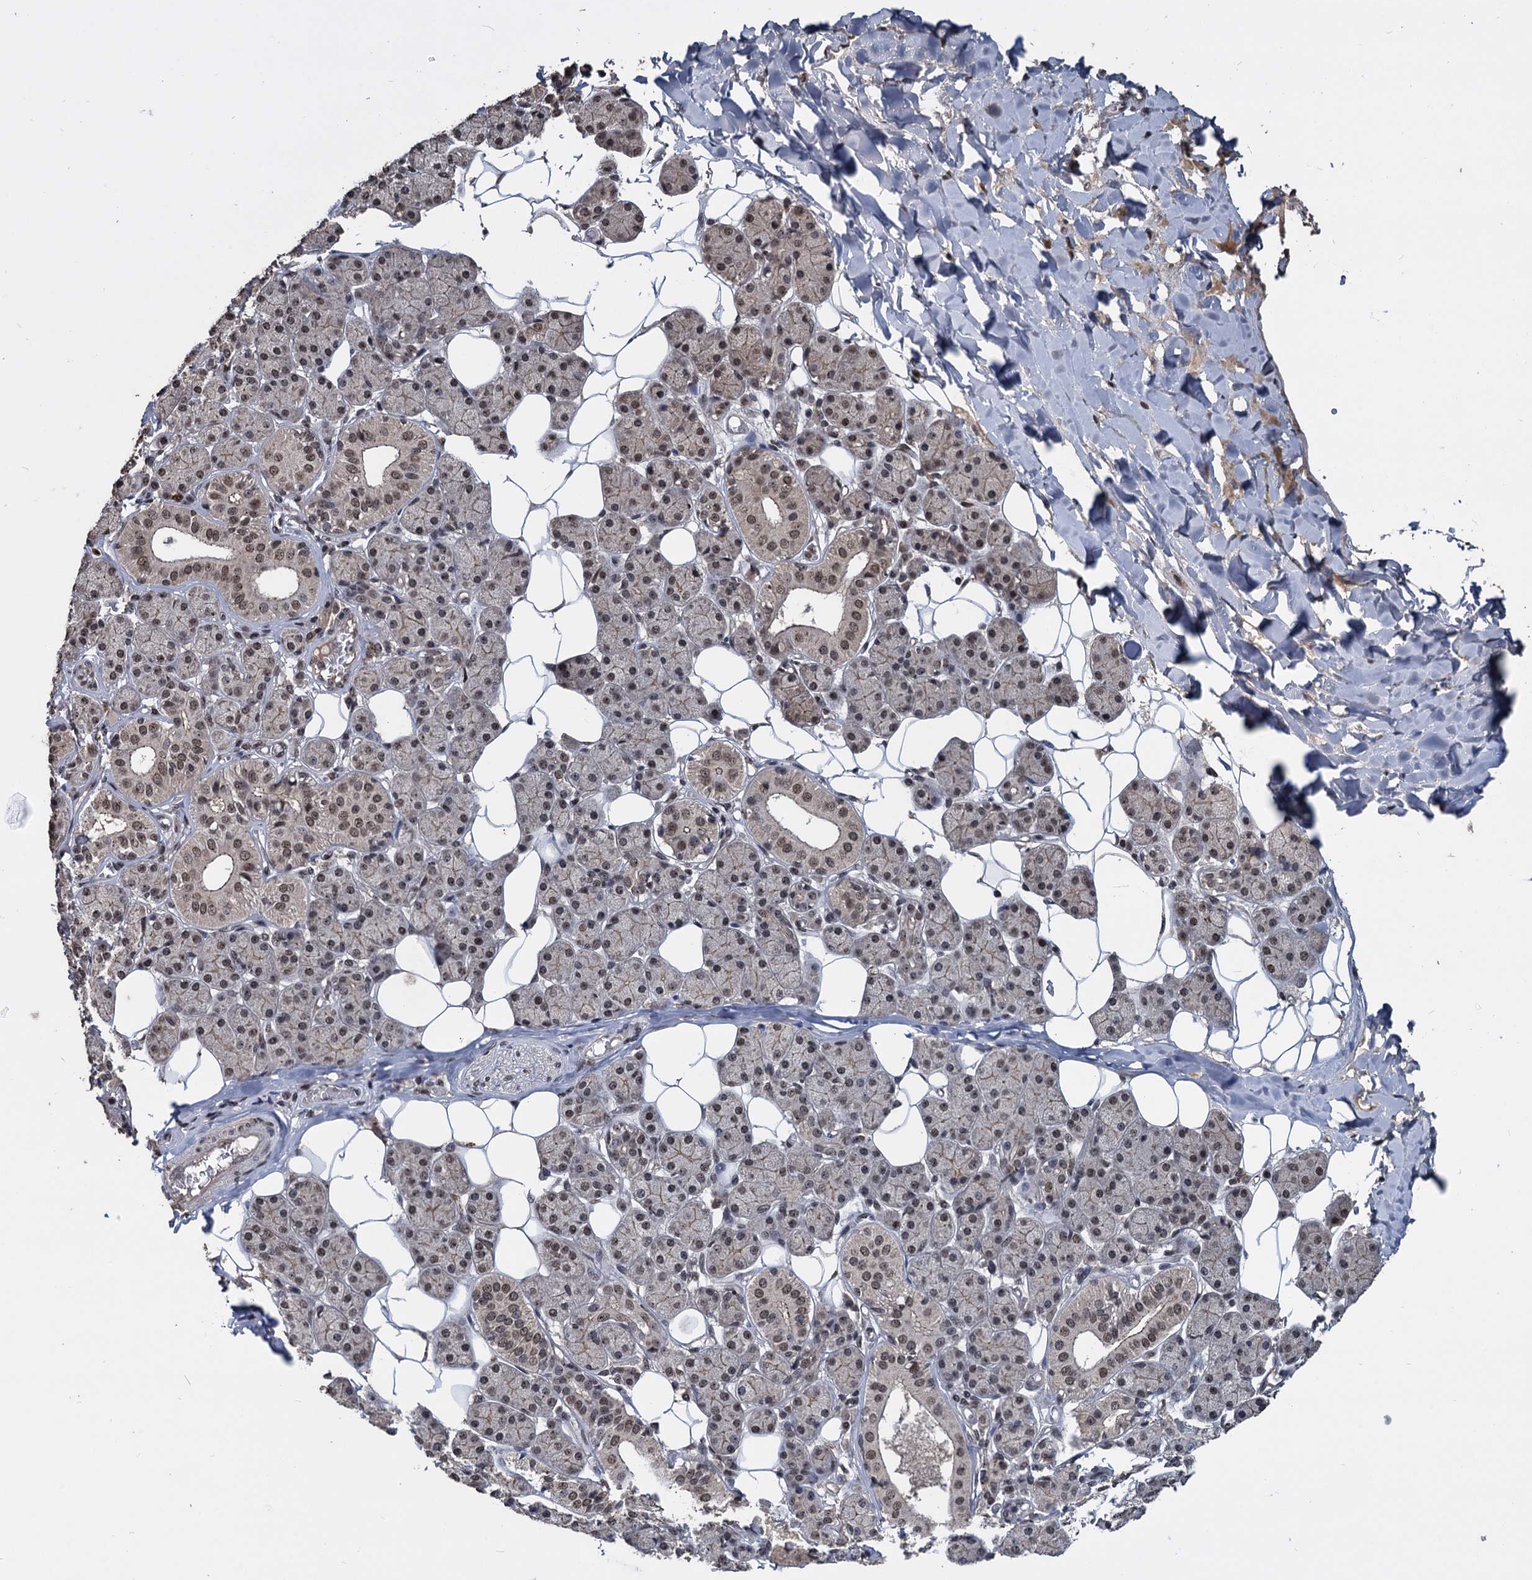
{"staining": {"intensity": "weak", "quantity": "25%-75%", "location": "cytoplasmic/membranous,nuclear"}, "tissue": "salivary gland", "cell_type": "Glandular cells", "image_type": "normal", "snomed": [{"axis": "morphology", "description": "Normal tissue, NOS"}, {"axis": "topography", "description": "Salivary gland"}], "caption": "A brown stain labels weak cytoplasmic/membranous,nuclear staining of a protein in glandular cells of benign human salivary gland.", "gene": "FAM216B", "patient": {"sex": "female", "age": 33}}